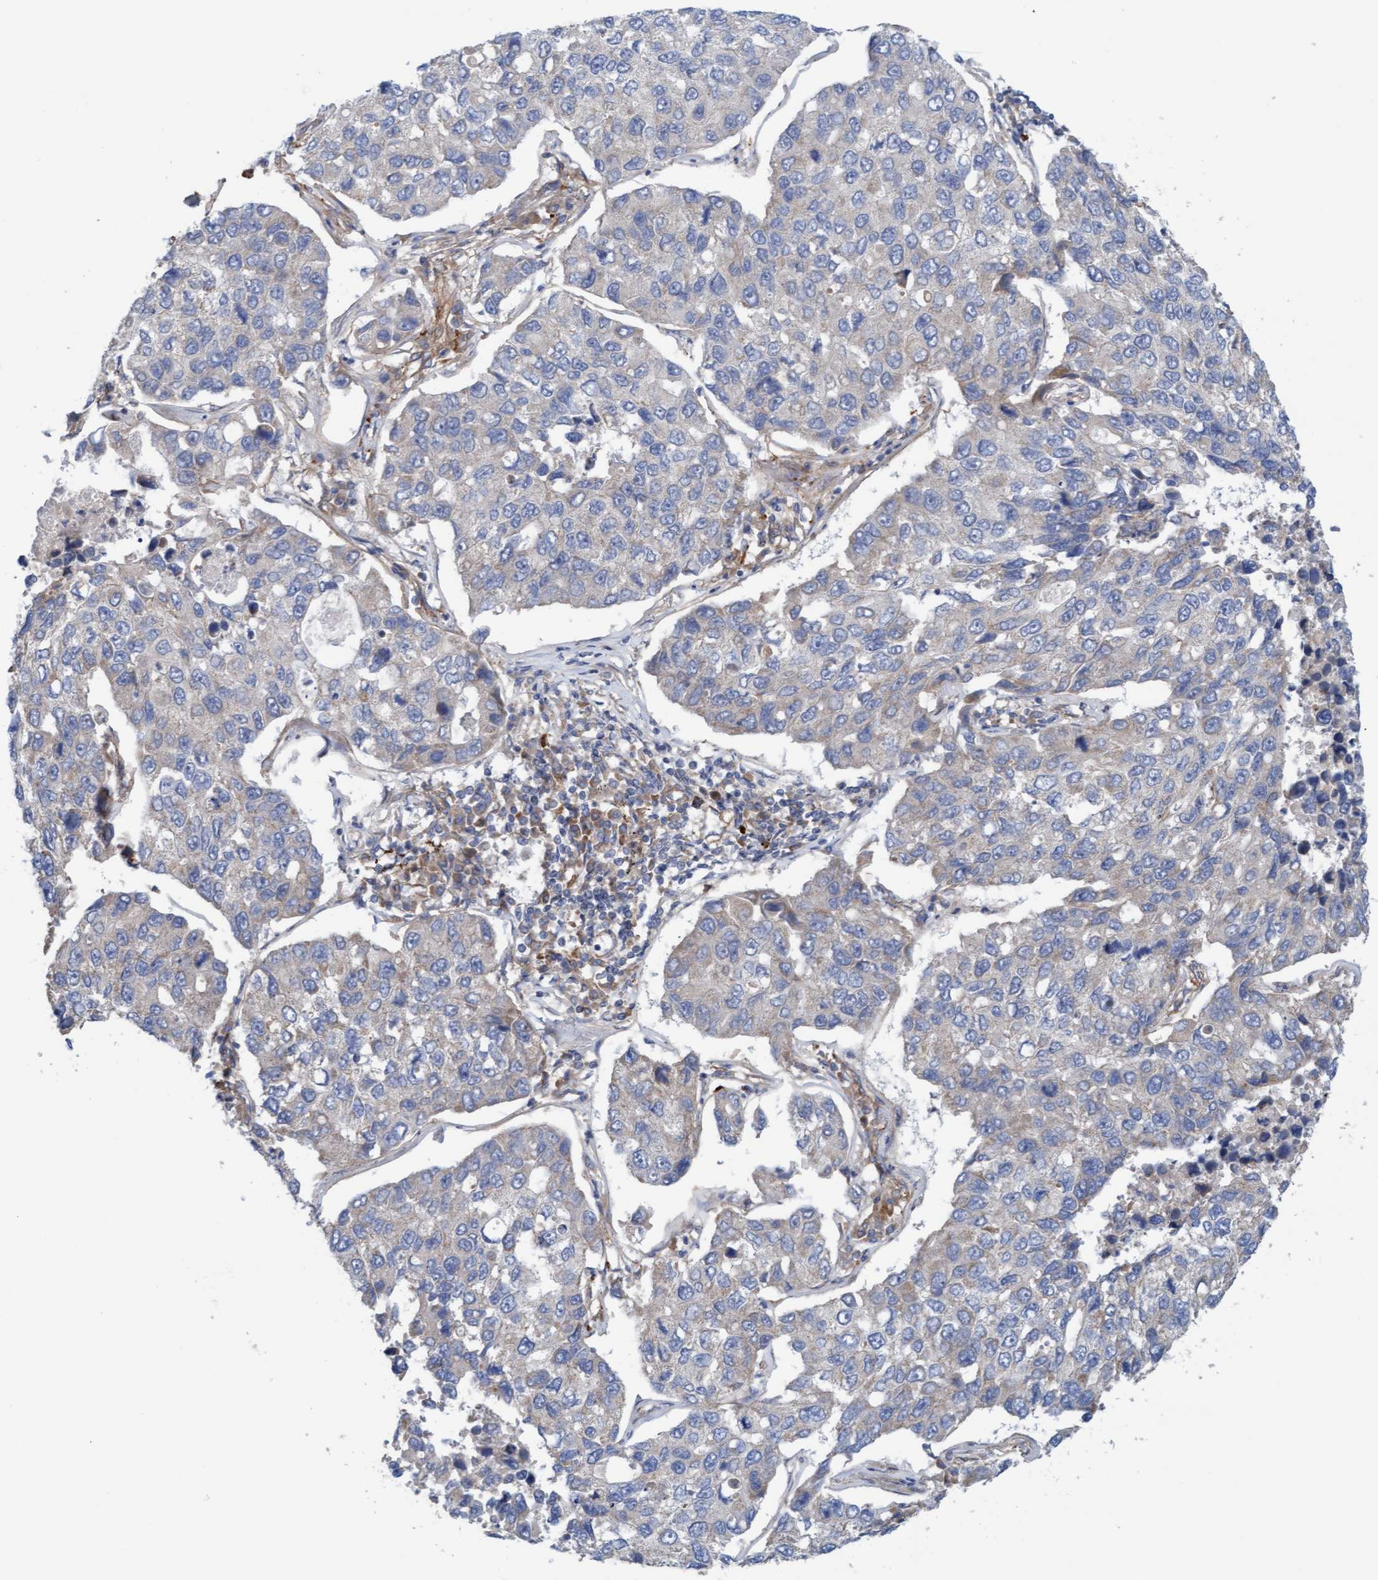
{"staining": {"intensity": "weak", "quantity": "<25%", "location": "cytoplasmic/membranous"}, "tissue": "lung cancer", "cell_type": "Tumor cells", "image_type": "cancer", "snomed": [{"axis": "morphology", "description": "Adenocarcinoma, NOS"}, {"axis": "topography", "description": "Lung"}], "caption": "This is an IHC photomicrograph of human lung cancer. There is no positivity in tumor cells.", "gene": "CDK5RAP3", "patient": {"sex": "male", "age": 64}}